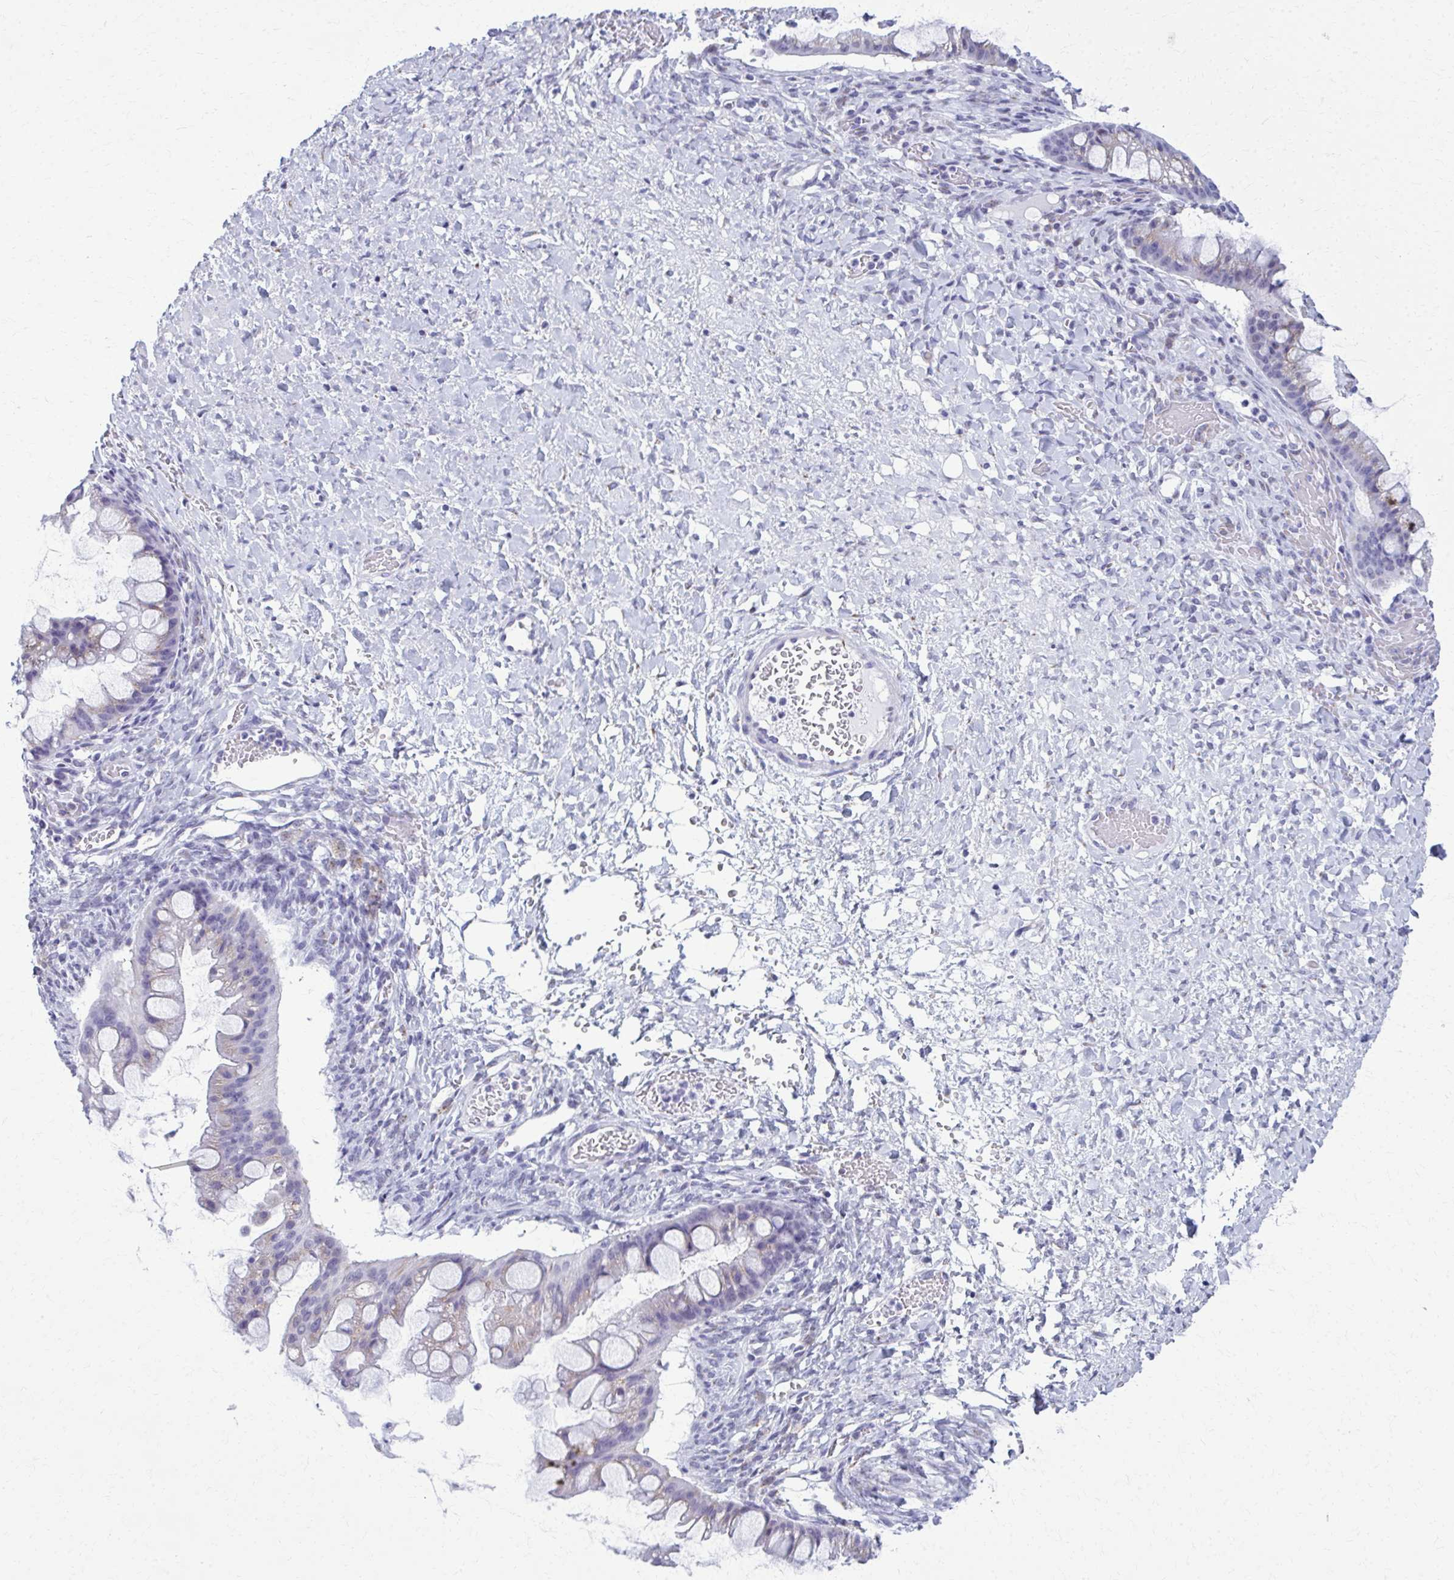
{"staining": {"intensity": "weak", "quantity": "<25%", "location": "cytoplasmic/membranous"}, "tissue": "ovarian cancer", "cell_type": "Tumor cells", "image_type": "cancer", "snomed": [{"axis": "morphology", "description": "Cystadenocarcinoma, mucinous, NOS"}, {"axis": "topography", "description": "Ovary"}], "caption": "Immunohistochemical staining of ovarian mucinous cystadenocarcinoma demonstrates no significant positivity in tumor cells. Nuclei are stained in blue.", "gene": "SCLY", "patient": {"sex": "female", "age": 73}}